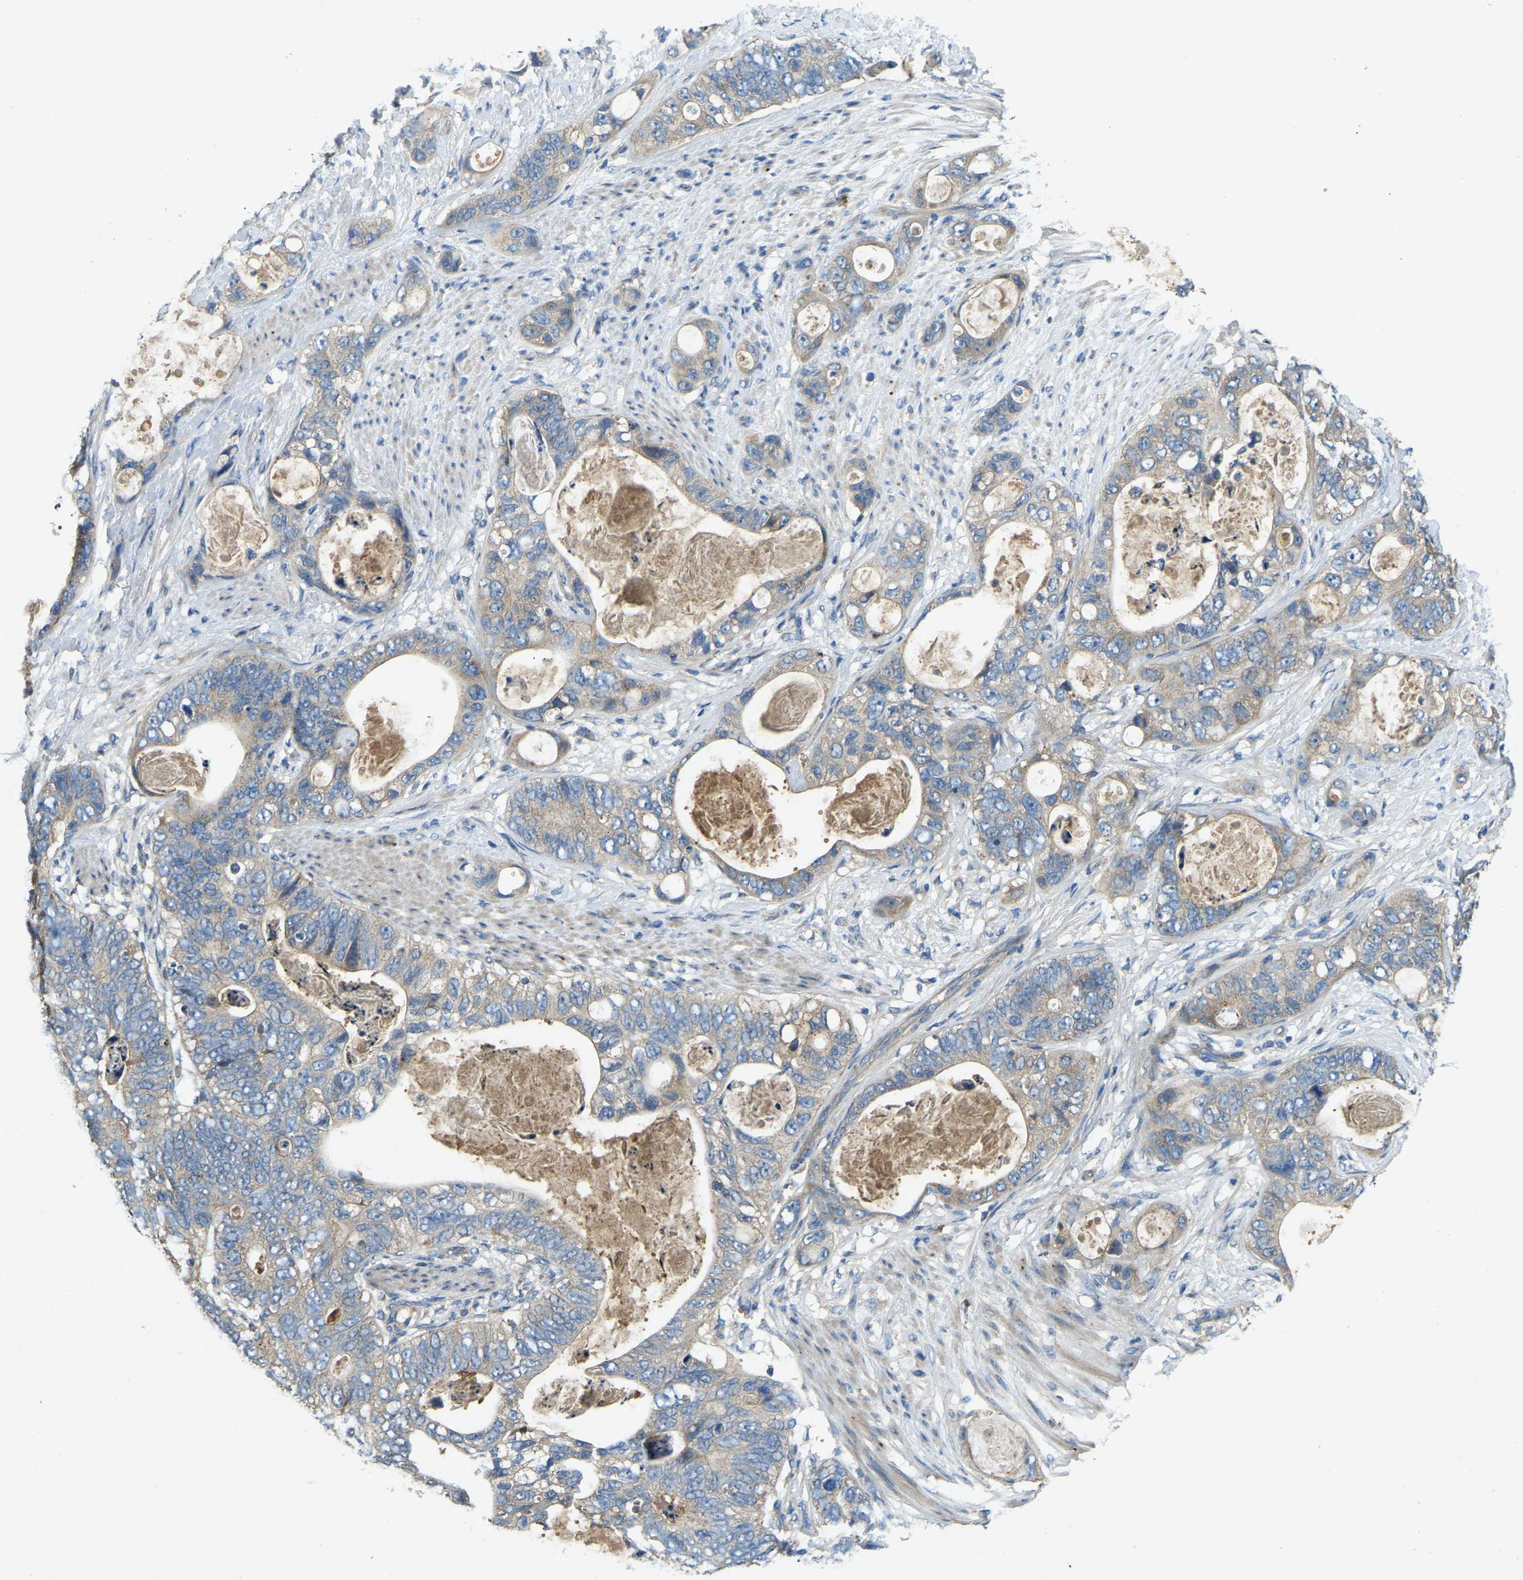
{"staining": {"intensity": "weak", "quantity": ">75%", "location": "cytoplasmic/membranous"}, "tissue": "stomach cancer", "cell_type": "Tumor cells", "image_type": "cancer", "snomed": [{"axis": "morphology", "description": "Normal tissue, NOS"}, {"axis": "morphology", "description": "Adenocarcinoma, NOS"}, {"axis": "topography", "description": "Stomach"}], "caption": "Protein expression analysis of human stomach adenocarcinoma reveals weak cytoplasmic/membranous staining in about >75% of tumor cells.", "gene": "ATP8B1", "patient": {"sex": "female", "age": 89}}